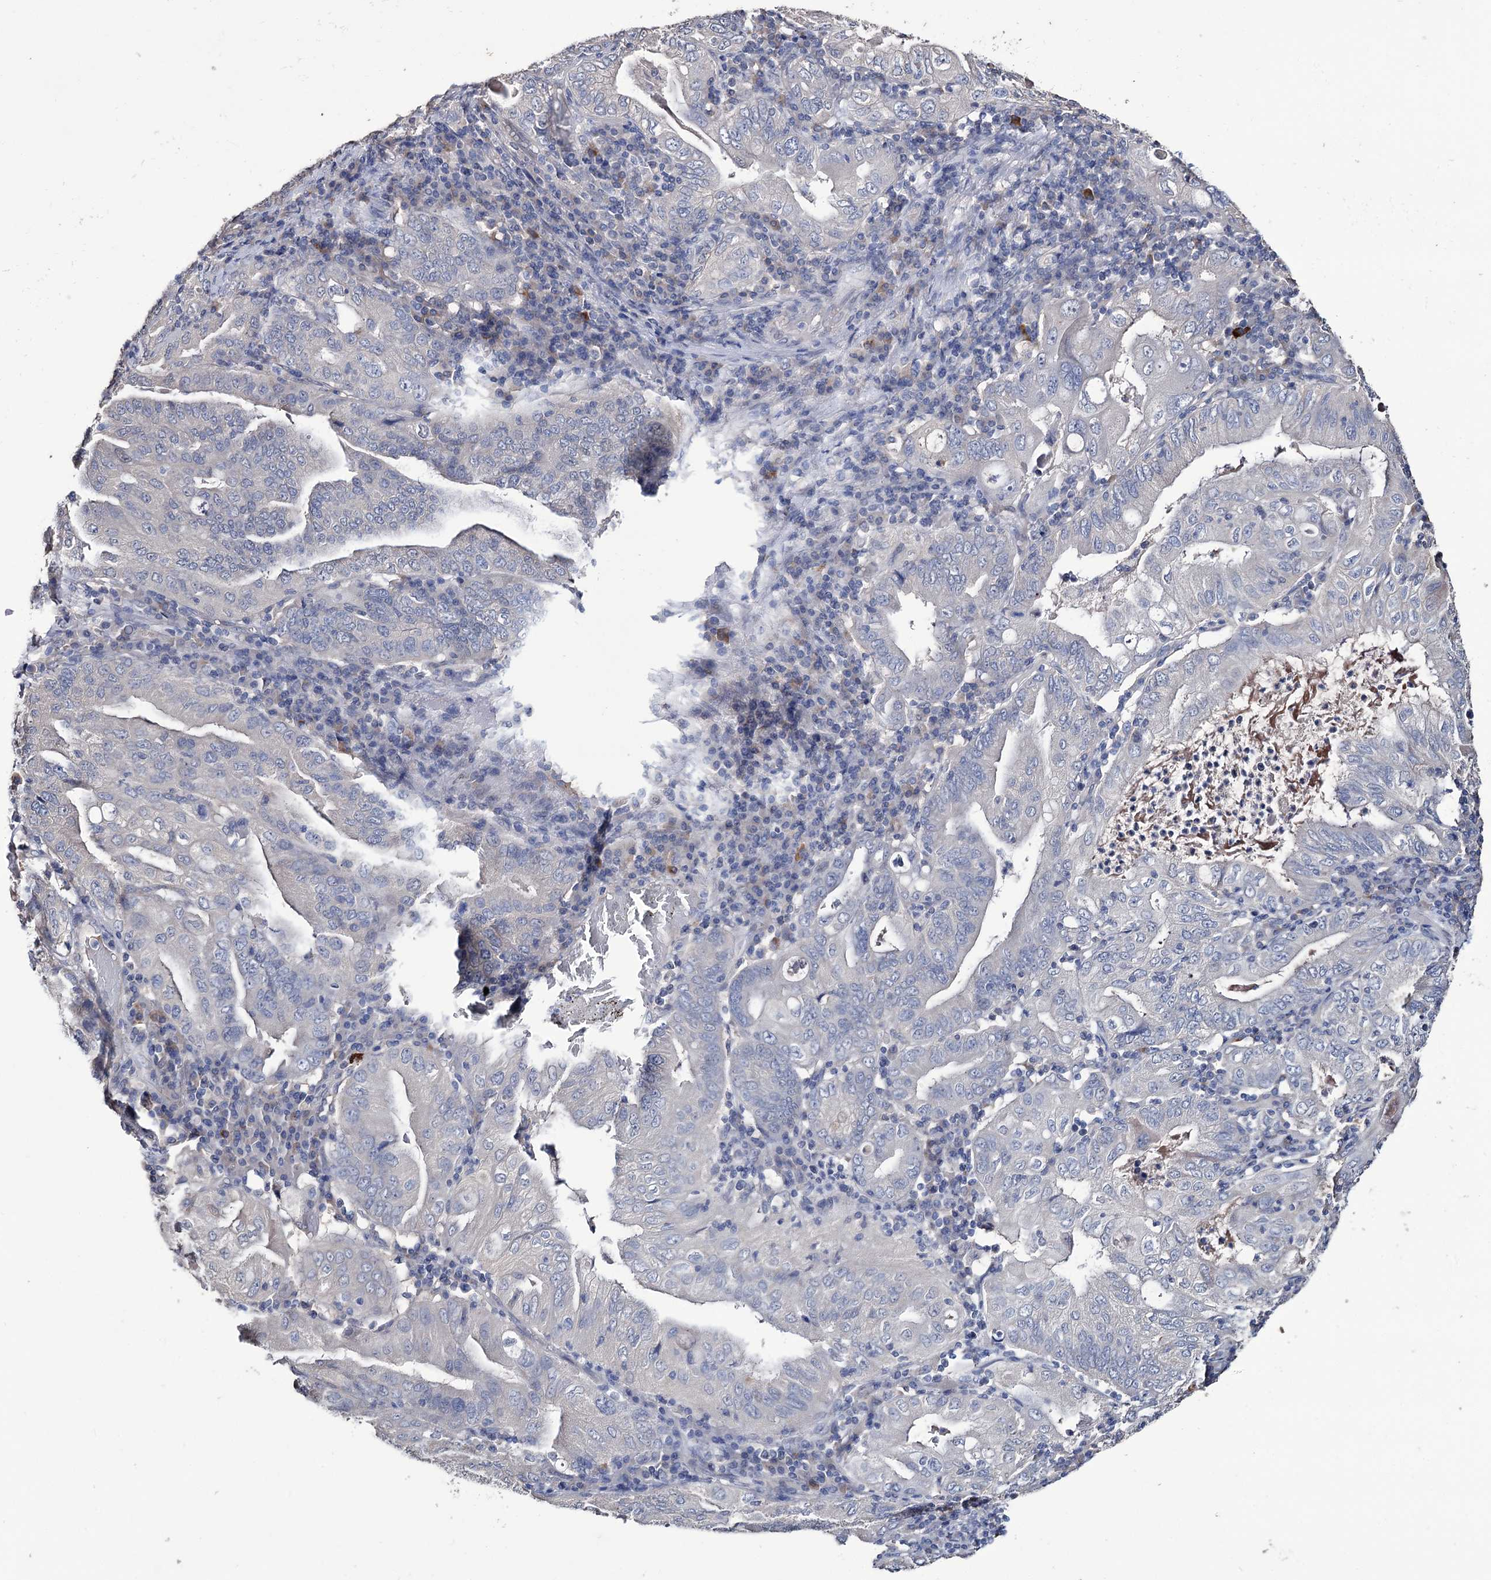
{"staining": {"intensity": "negative", "quantity": "none", "location": "none"}, "tissue": "stomach cancer", "cell_type": "Tumor cells", "image_type": "cancer", "snomed": [{"axis": "morphology", "description": "Normal tissue, NOS"}, {"axis": "morphology", "description": "Adenocarcinoma, NOS"}, {"axis": "topography", "description": "Esophagus"}, {"axis": "topography", "description": "Stomach, upper"}, {"axis": "topography", "description": "Peripheral nerve tissue"}], "caption": "Human stomach cancer stained for a protein using immunohistochemistry (IHC) demonstrates no positivity in tumor cells.", "gene": "EPB41L5", "patient": {"sex": "male", "age": 62}}